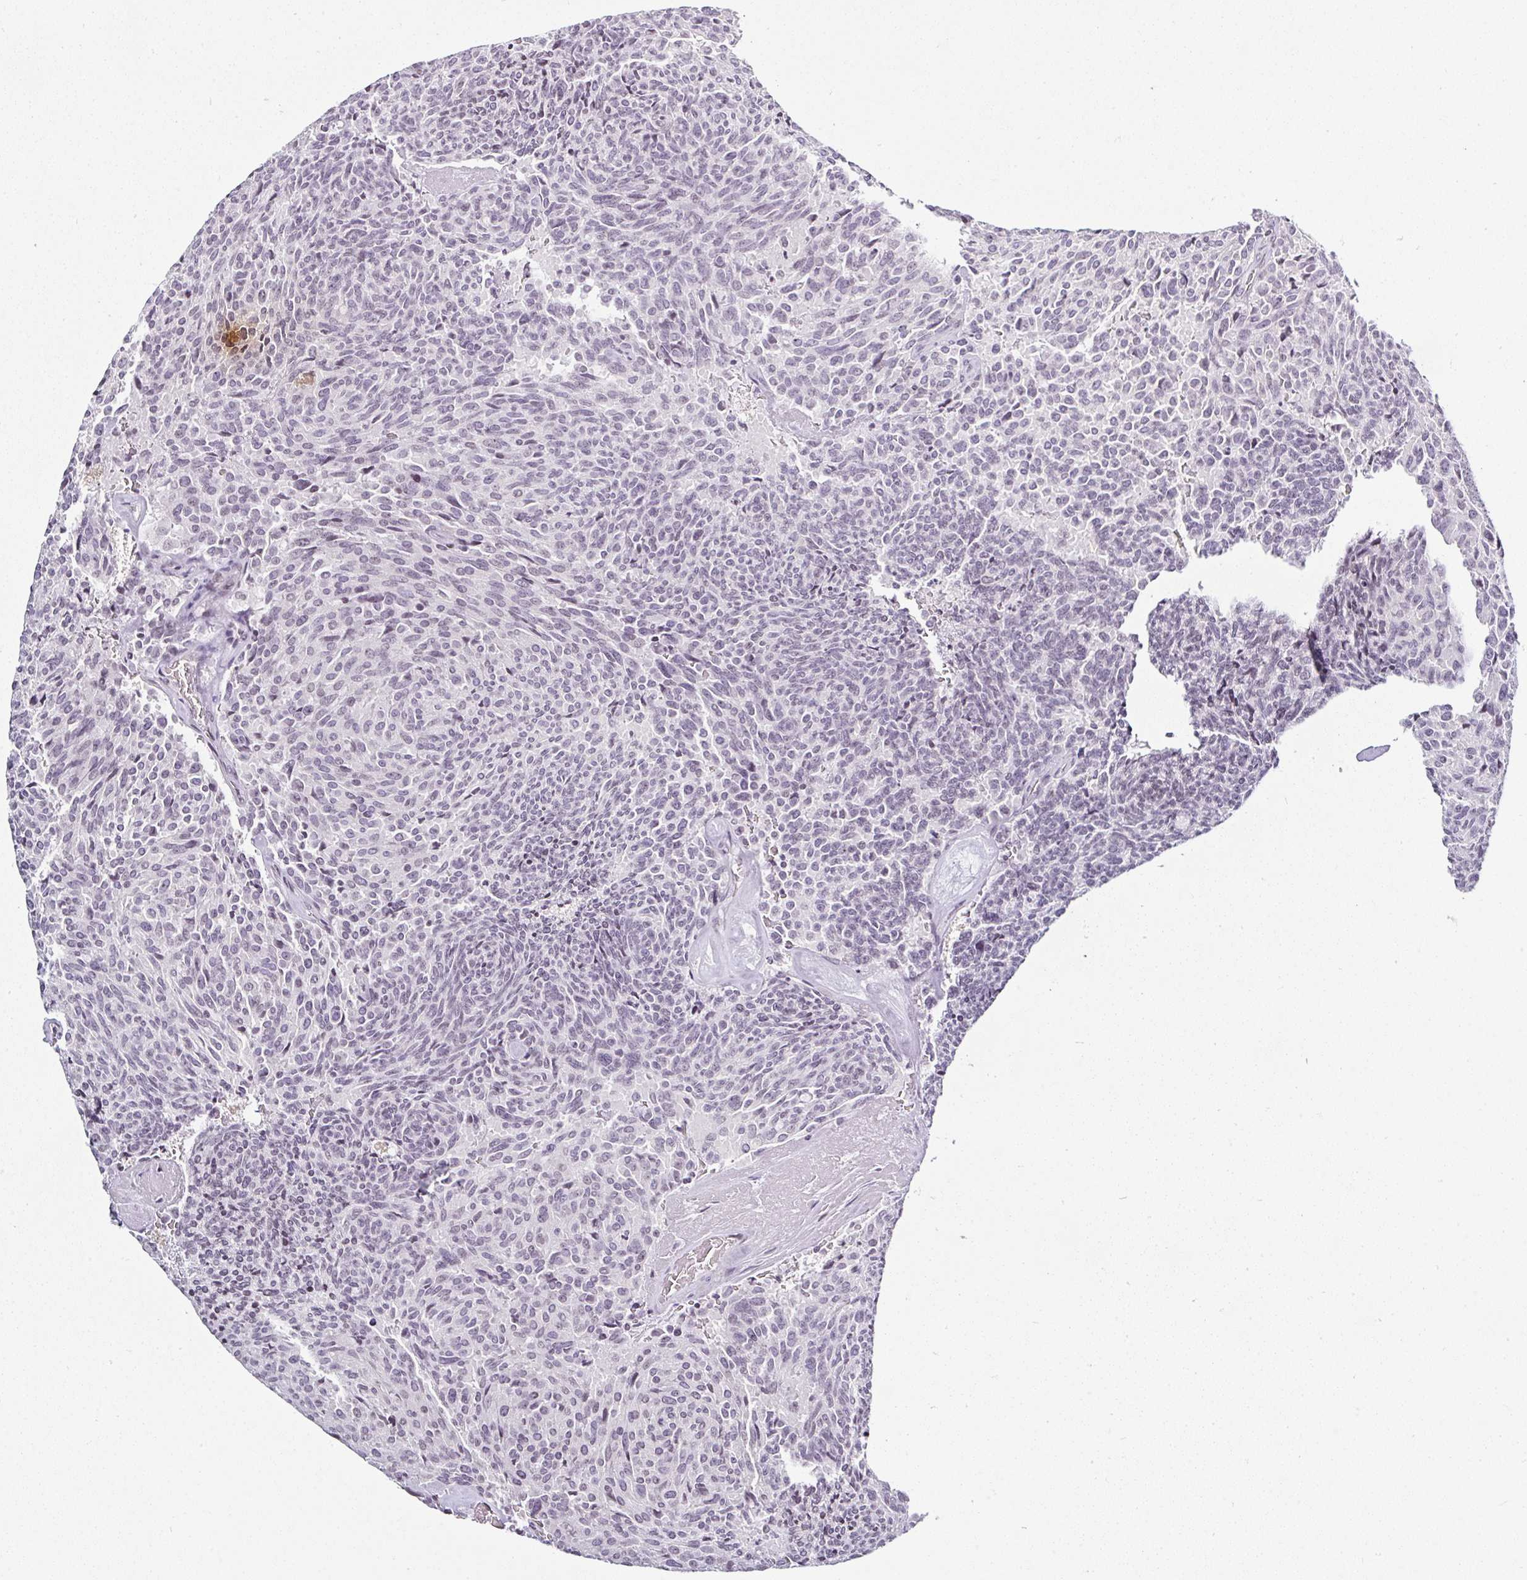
{"staining": {"intensity": "negative", "quantity": "none", "location": "none"}, "tissue": "carcinoid", "cell_type": "Tumor cells", "image_type": "cancer", "snomed": [{"axis": "morphology", "description": "Carcinoid, malignant, NOS"}, {"axis": "topography", "description": "Pancreas"}], "caption": "Histopathology image shows no protein positivity in tumor cells of carcinoid (malignant) tissue.", "gene": "SERPINB3", "patient": {"sex": "female", "age": 54}}